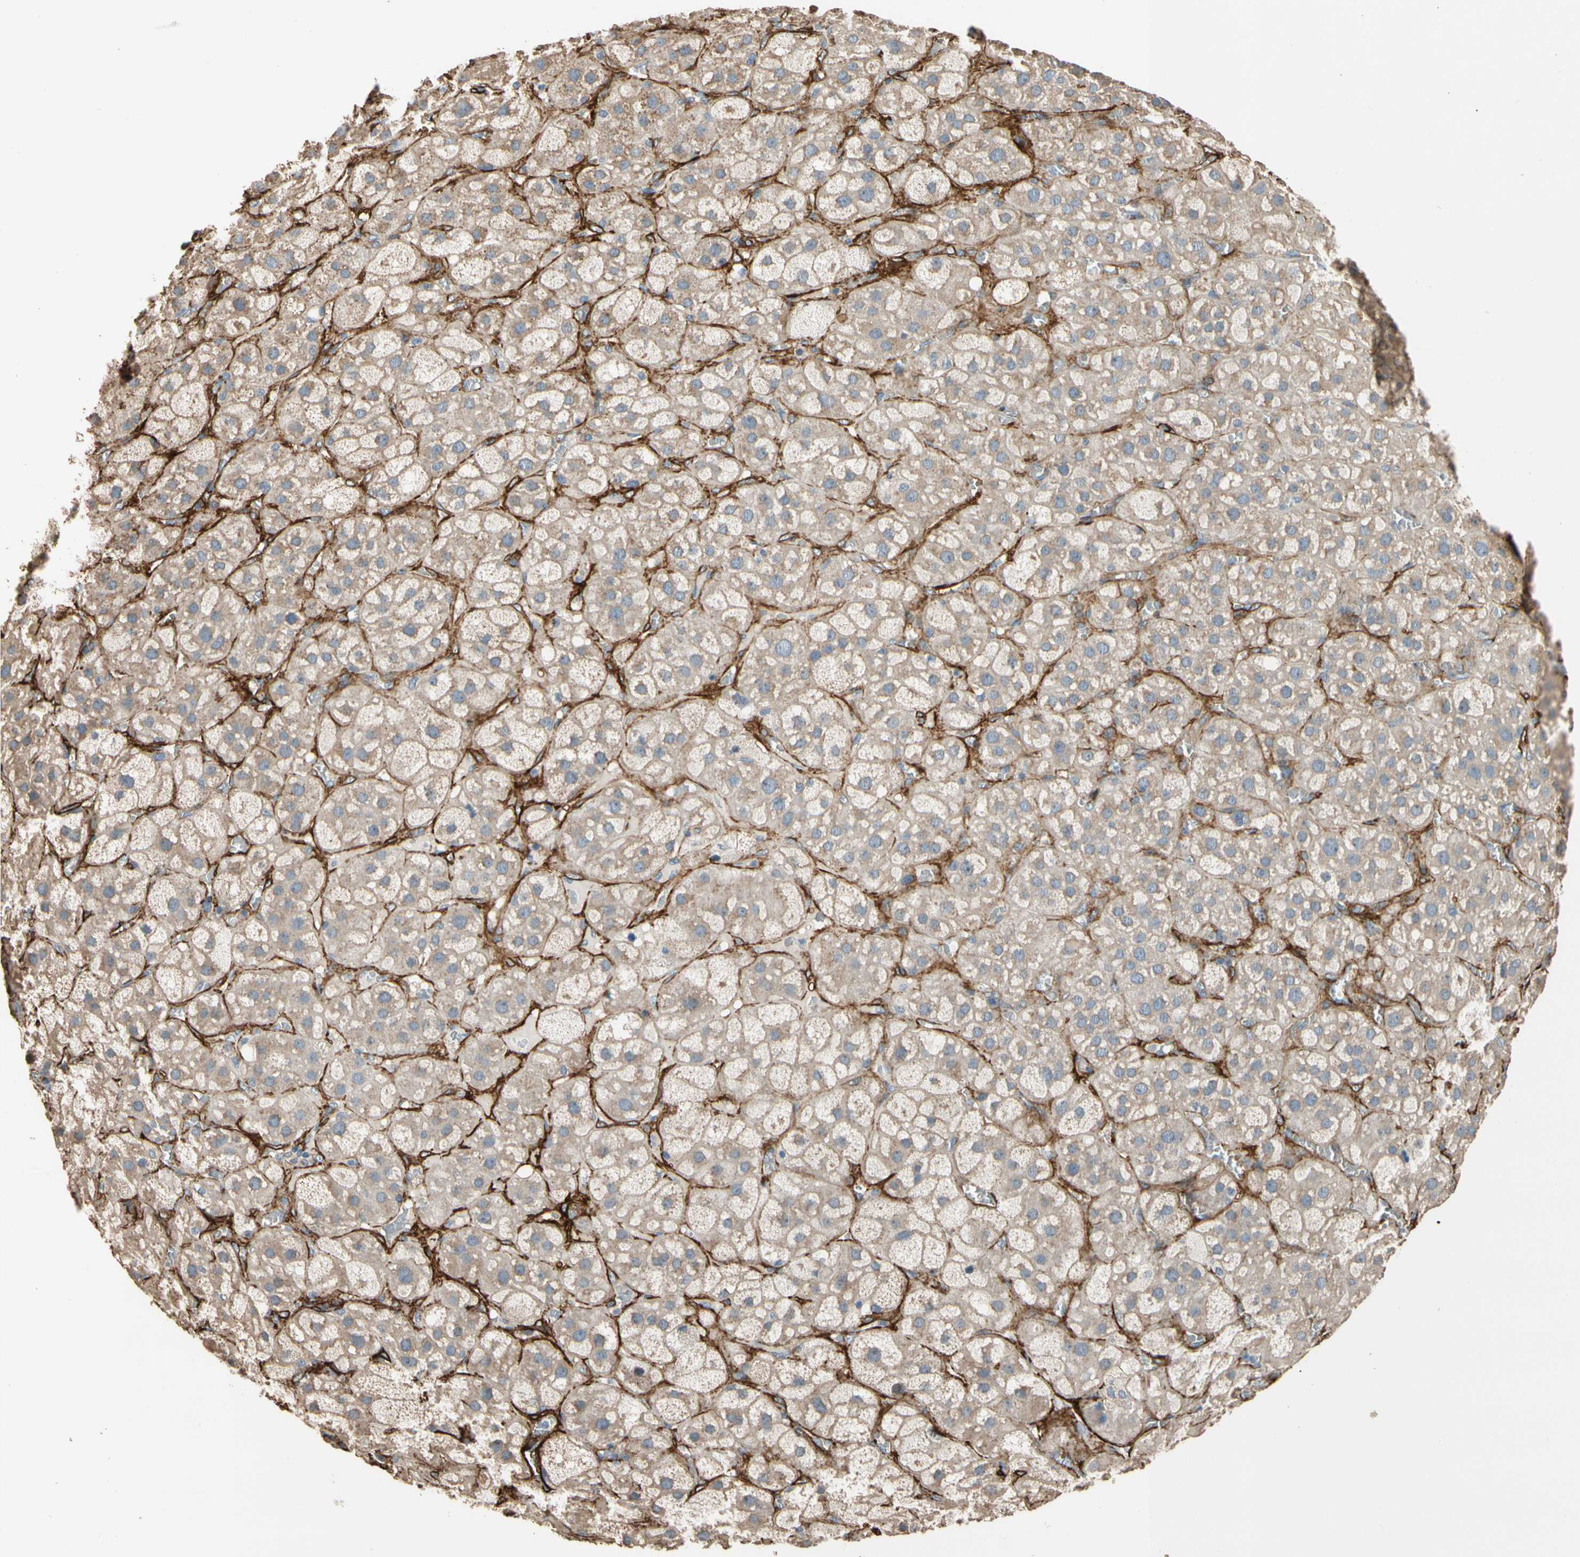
{"staining": {"intensity": "weak", "quantity": "25%-75%", "location": "cytoplasmic/membranous"}, "tissue": "adrenal gland", "cell_type": "Glandular cells", "image_type": "normal", "snomed": [{"axis": "morphology", "description": "Normal tissue, NOS"}, {"axis": "topography", "description": "Adrenal gland"}], "caption": "Immunohistochemical staining of normal human adrenal gland displays weak cytoplasmic/membranous protein expression in about 25%-75% of glandular cells.", "gene": "SUSD2", "patient": {"sex": "female", "age": 47}}